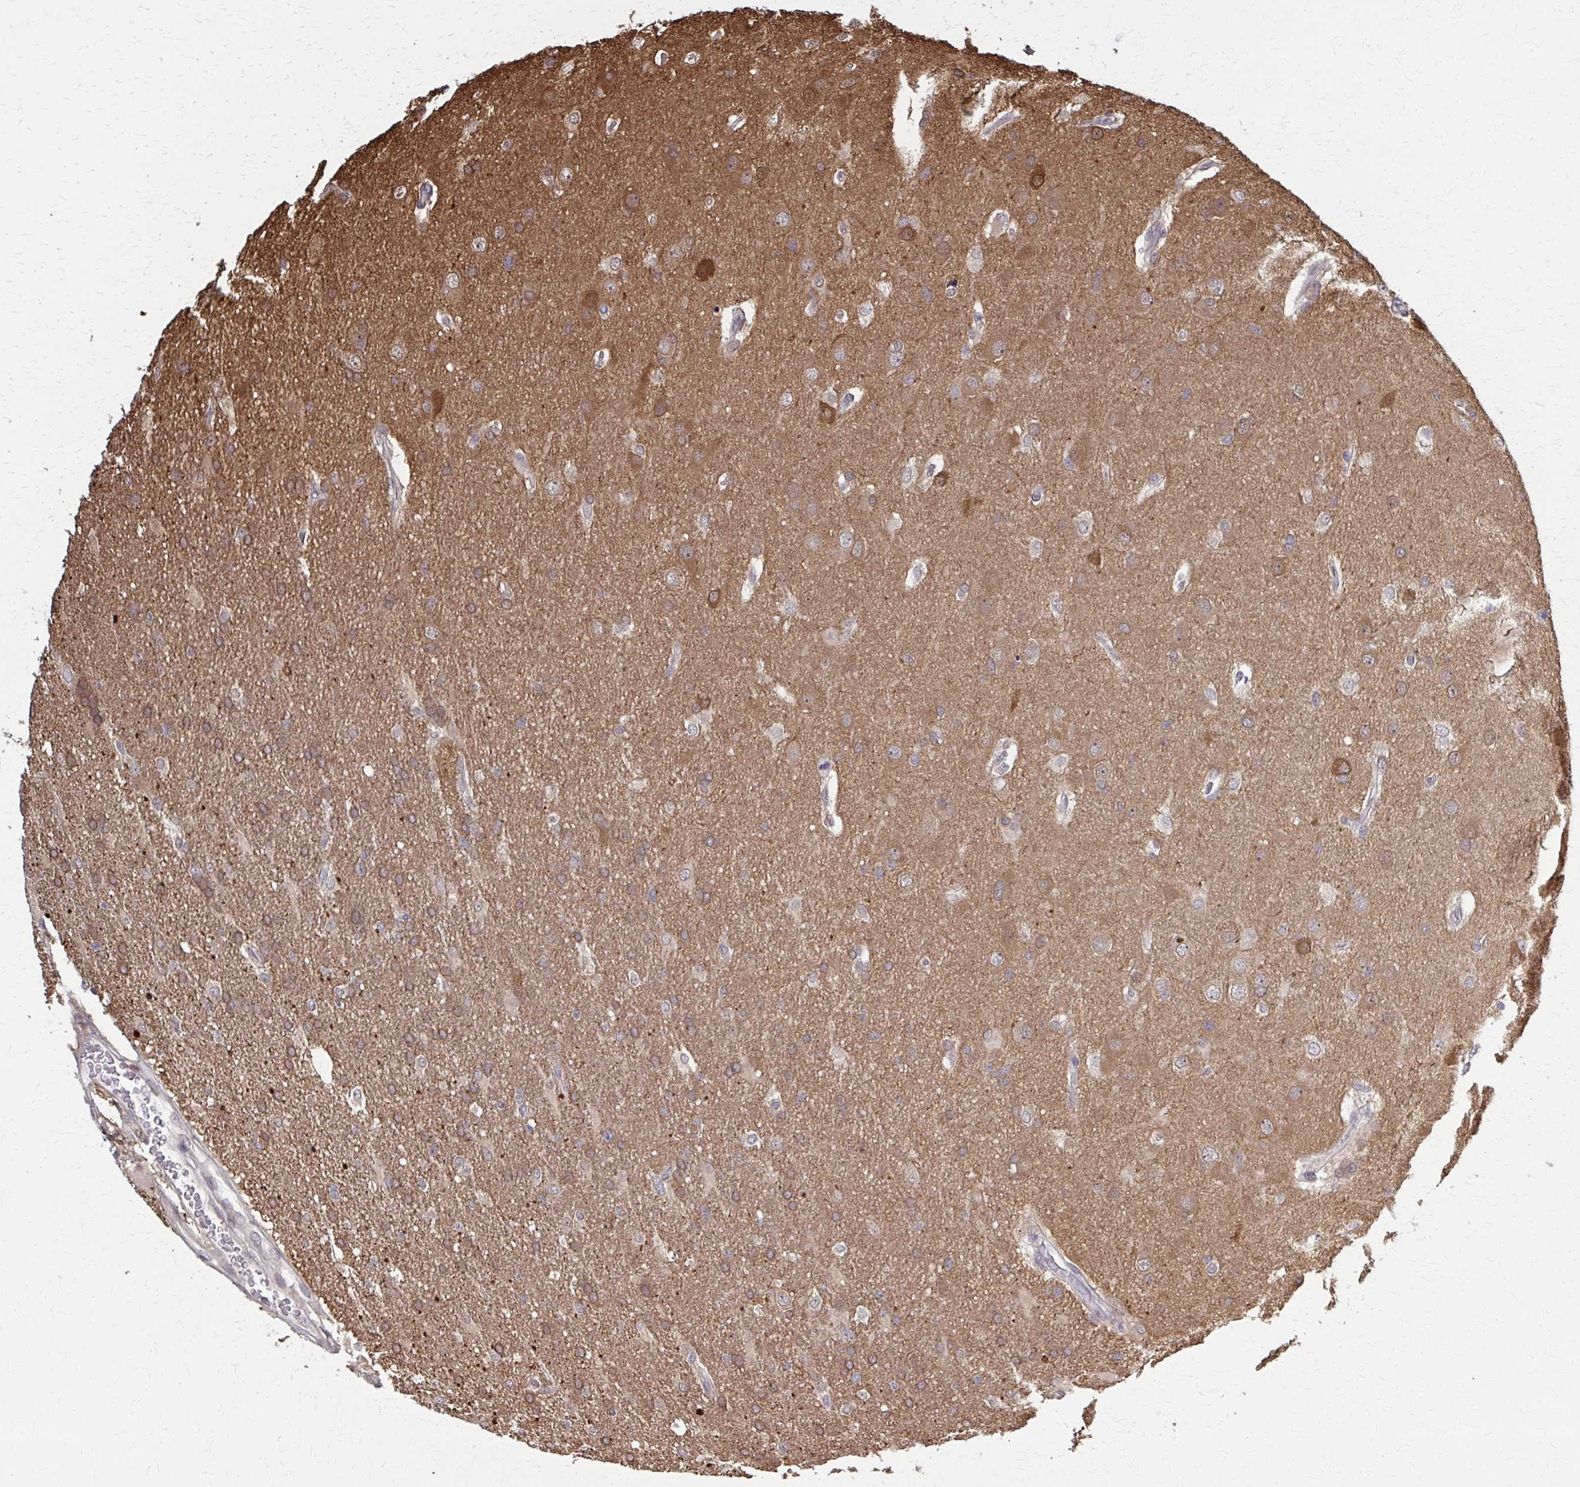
{"staining": {"intensity": "moderate", "quantity": "25%-75%", "location": "cytoplasmic/membranous"}, "tissue": "glioma", "cell_type": "Tumor cells", "image_type": "cancer", "snomed": [{"axis": "morphology", "description": "Glioma, malignant, High grade"}, {"axis": "topography", "description": "Brain"}], "caption": "Immunohistochemical staining of glioma shows moderate cytoplasmic/membranous protein staining in about 25%-75% of tumor cells.", "gene": "MDH1", "patient": {"sex": "male", "age": 53}}